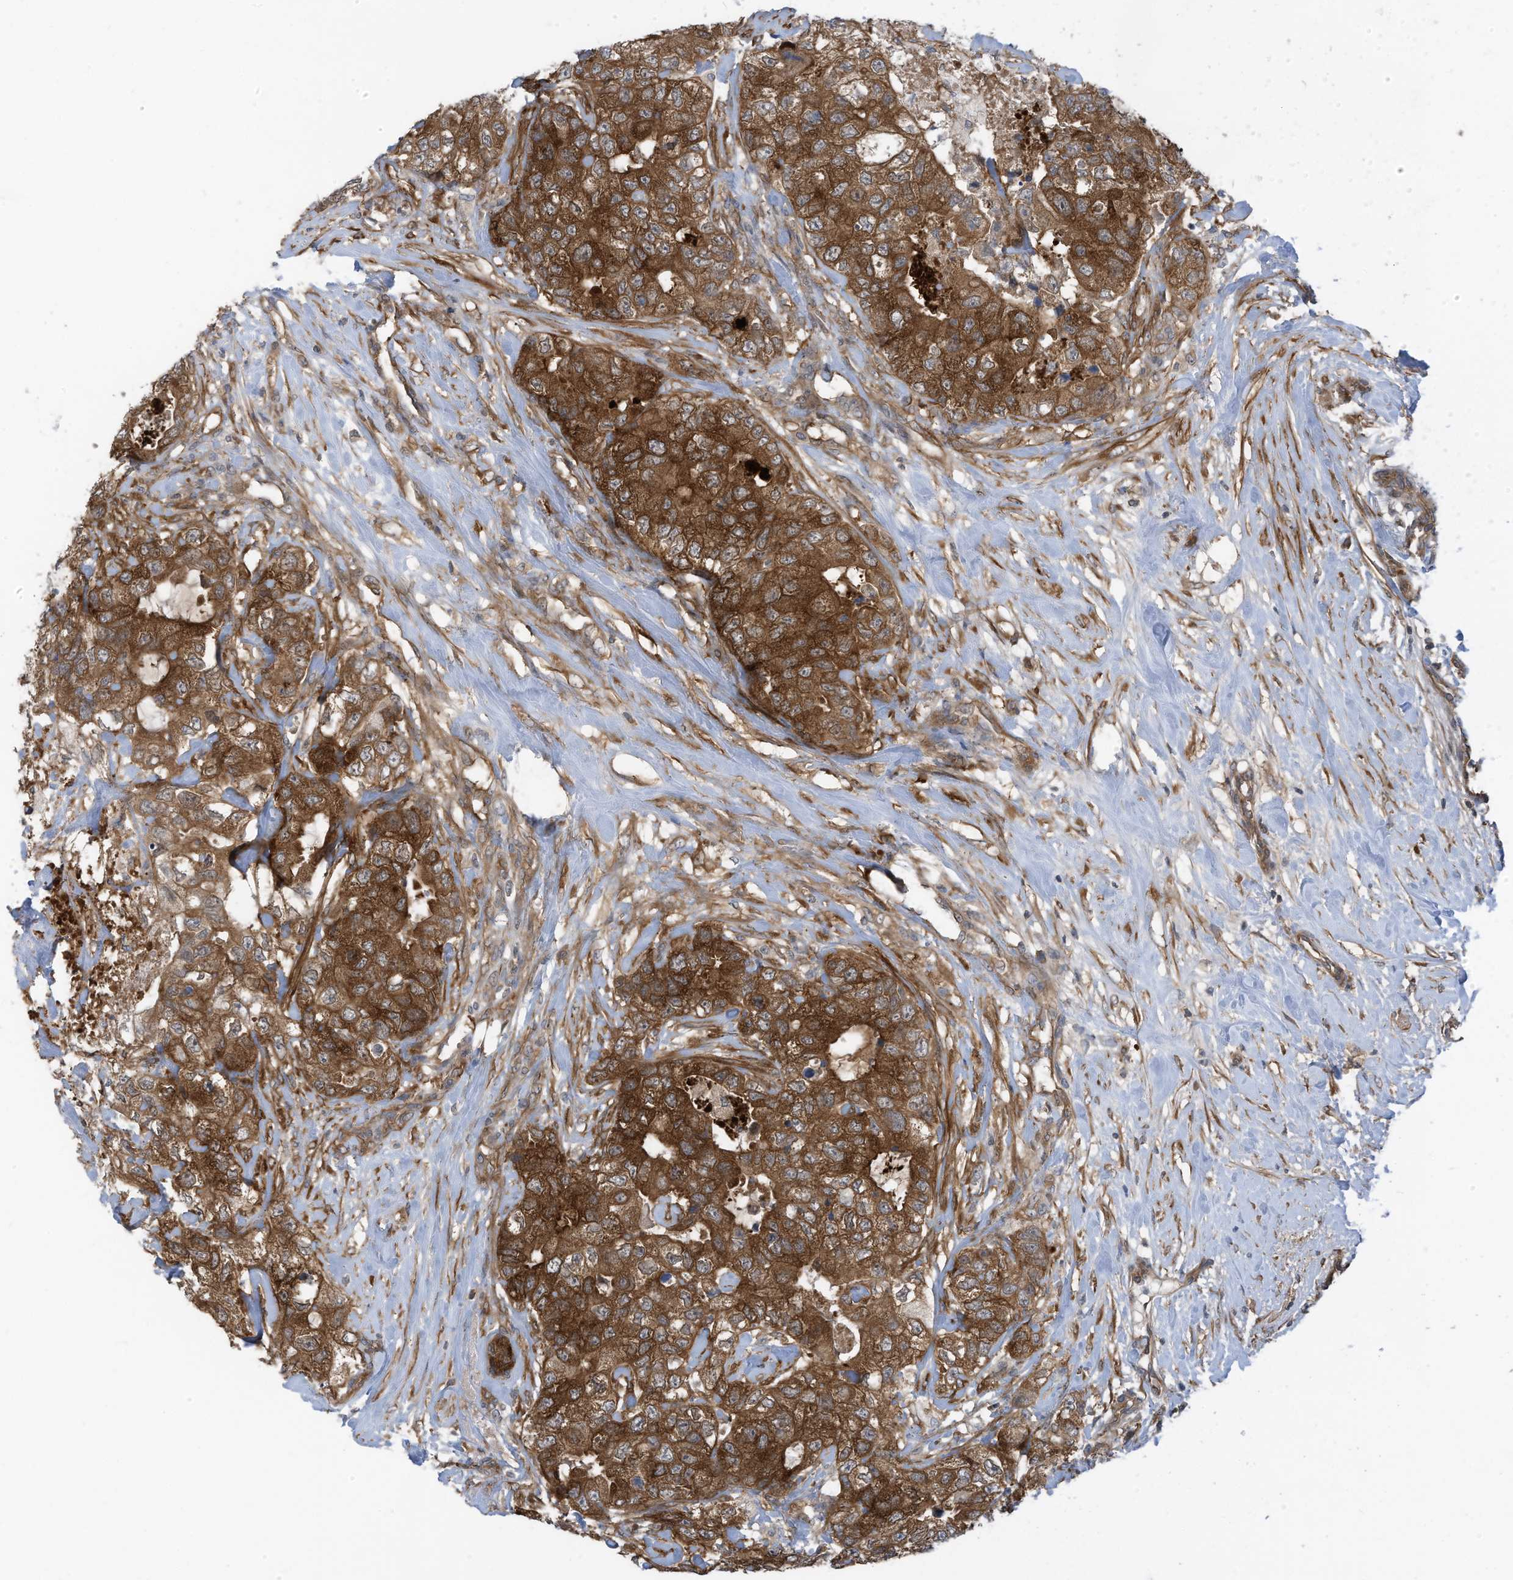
{"staining": {"intensity": "strong", "quantity": ">75%", "location": "cytoplasmic/membranous"}, "tissue": "breast cancer", "cell_type": "Tumor cells", "image_type": "cancer", "snomed": [{"axis": "morphology", "description": "Duct carcinoma"}, {"axis": "topography", "description": "Breast"}], "caption": "Strong cytoplasmic/membranous staining for a protein is present in approximately >75% of tumor cells of infiltrating ductal carcinoma (breast) using IHC.", "gene": "REPS1", "patient": {"sex": "female", "age": 62}}